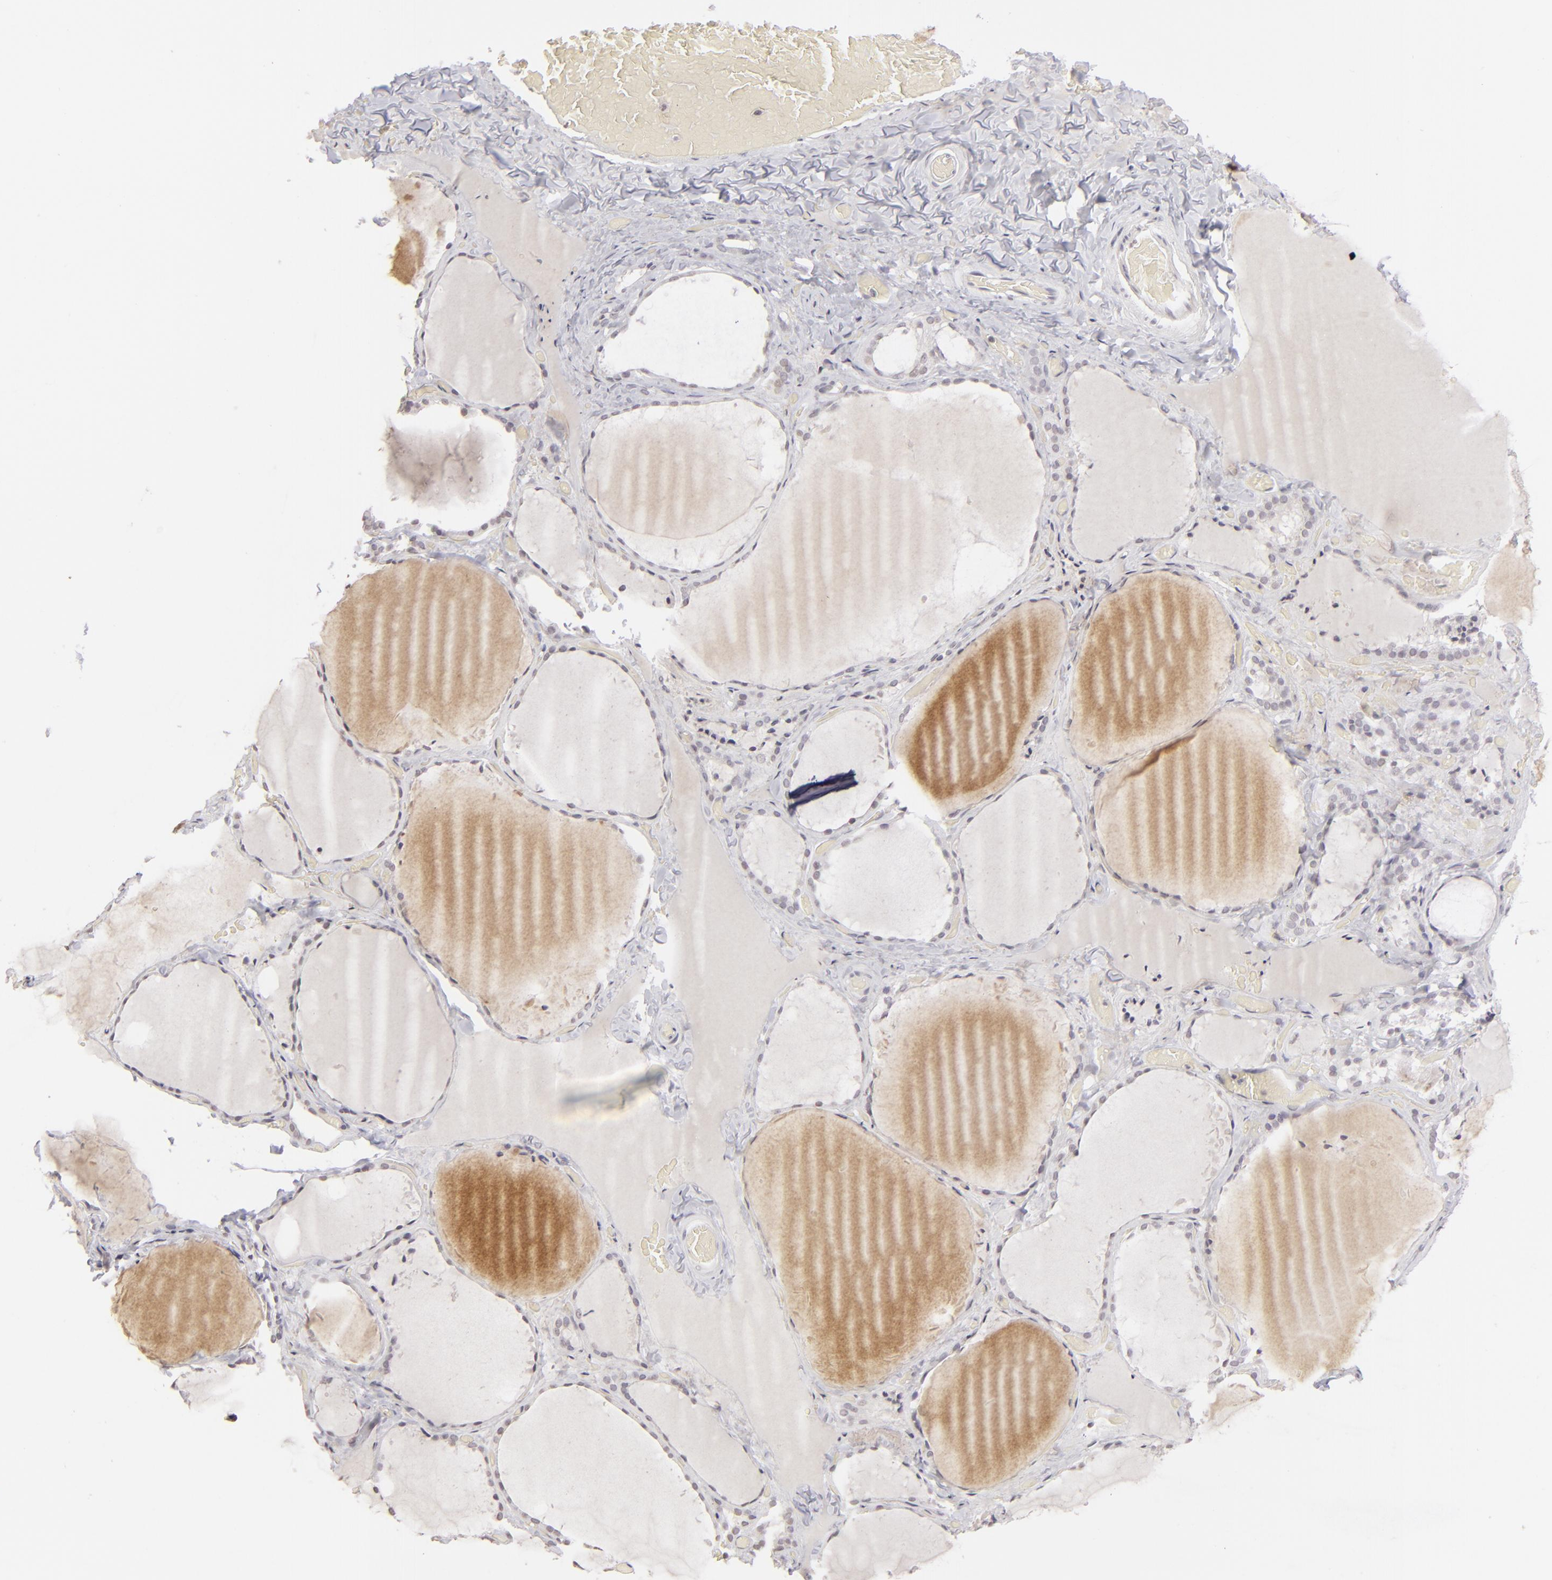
{"staining": {"intensity": "negative", "quantity": "none", "location": "none"}, "tissue": "thyroid gland", "cell_type": "Glandular cells", "image_type": "normal", "snomed": [{"axis": "morphology", "description": "Normal tissue, NOS"}, {"axis": "topography", "description": "Thyroid gland"}], "caption": "Protein analysis of unremarkable thyroid gland shows no significant expression in glandular cells. (DAB immunohistochemistry (IHC), high magnification).", "gene": "CLDN2", "patient": {"sex": "female", "age": 22}}